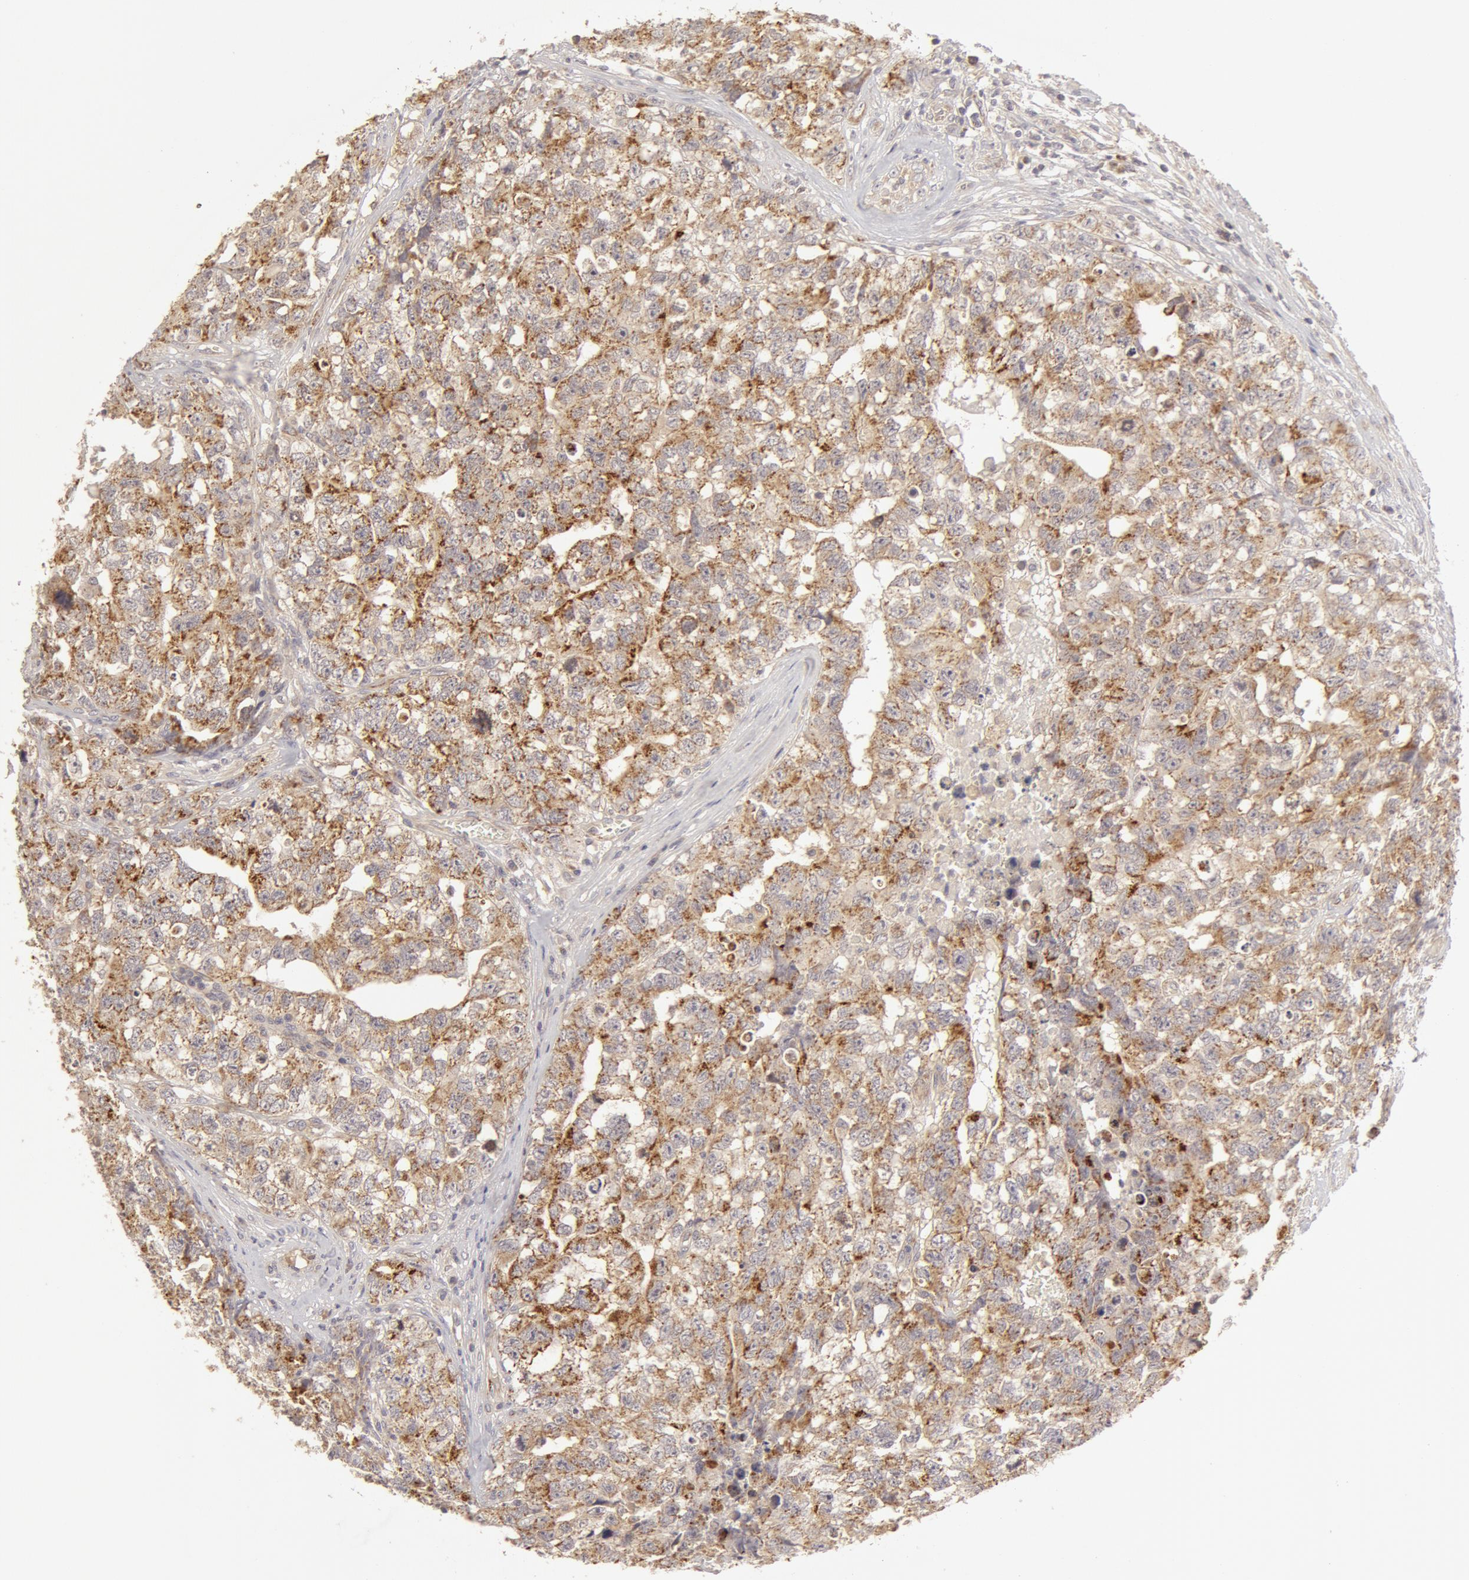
{"staining": {"intensity": "moderate", "quantity": "25%-75%", "location": "cytoplasmic/membranous"}, "tissue": "testis cancer", "cell_type": "Tumor cells", "image_type": "cancer", "snomed": [{"axis": "morphology", "description": "Carcinoma, Embryonal, NOS"}, {"axis": "topography", "description": "Testis"}], "caption": "This micrograph shows testis cancer (embryonal carcinoma) stained with immunohistochemistry (IHC) to label a protein in brown. The cytoplasmic/membranous of tumor cells show moderate positivity for the protein. Nuclei are counter-stained blue.", "gene": "ADPRH", "patient": {"sex": "male", "age": 31}}